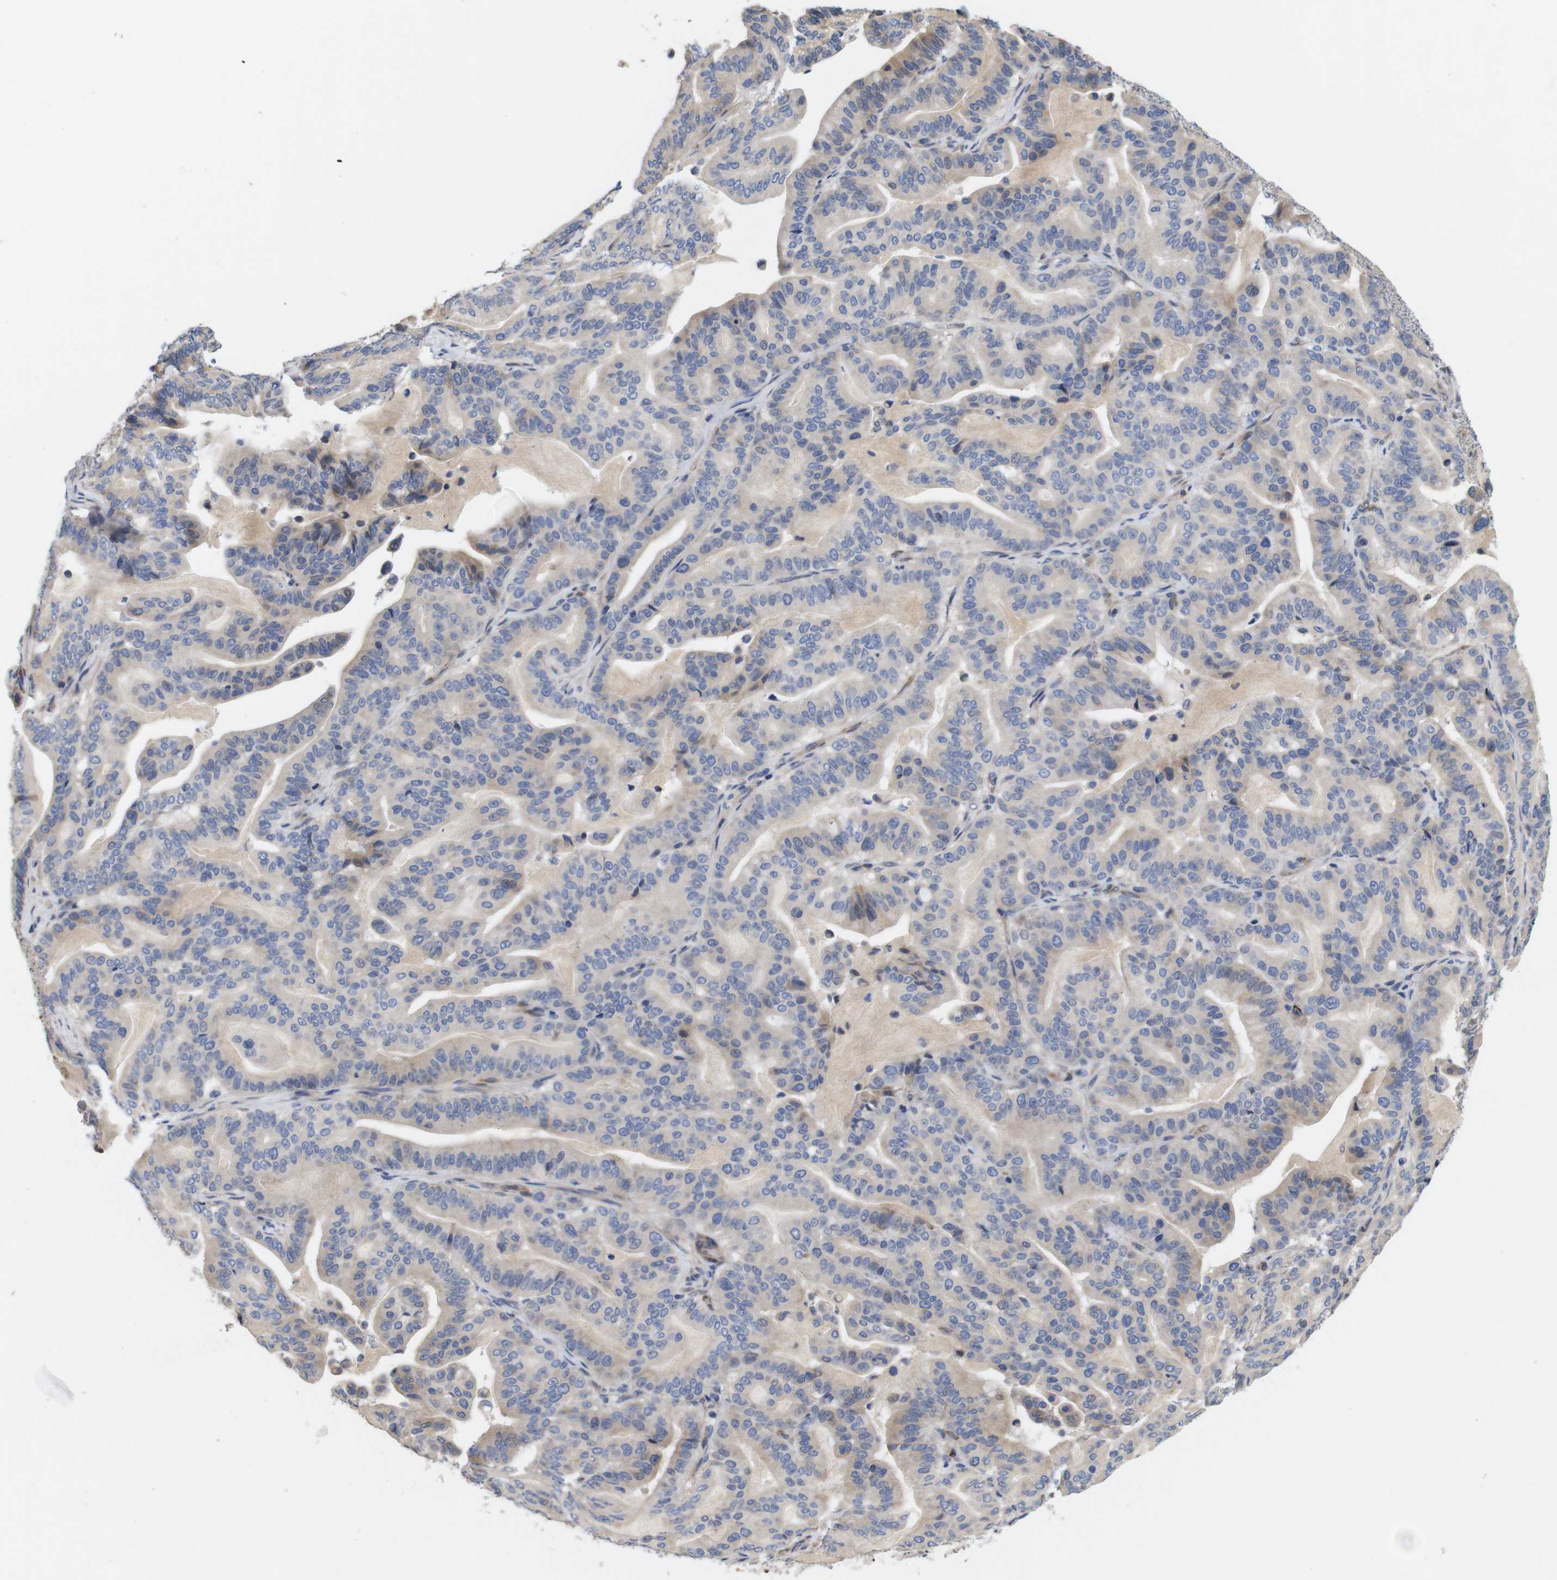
{"staining": {"intensity": "weak", "quantity": "<25%", "location": "cytoplasmic/membranous"}, "tissue": "pancreatic cancer", "cell_type": "Tumor cells", "image_type": "cancer", "snomed": [{"axis": "morphology", "description": "Adenocarcinoma, NOS"}, {"axis": "topography", "description": "Pancreas"}], "caption": "Image shows no significant protein expression in tumor cells of pancreatic cancer (adenocarcinoma).", "gene": "SPRY3", "patient": {"sex": "male", "age": 63}}